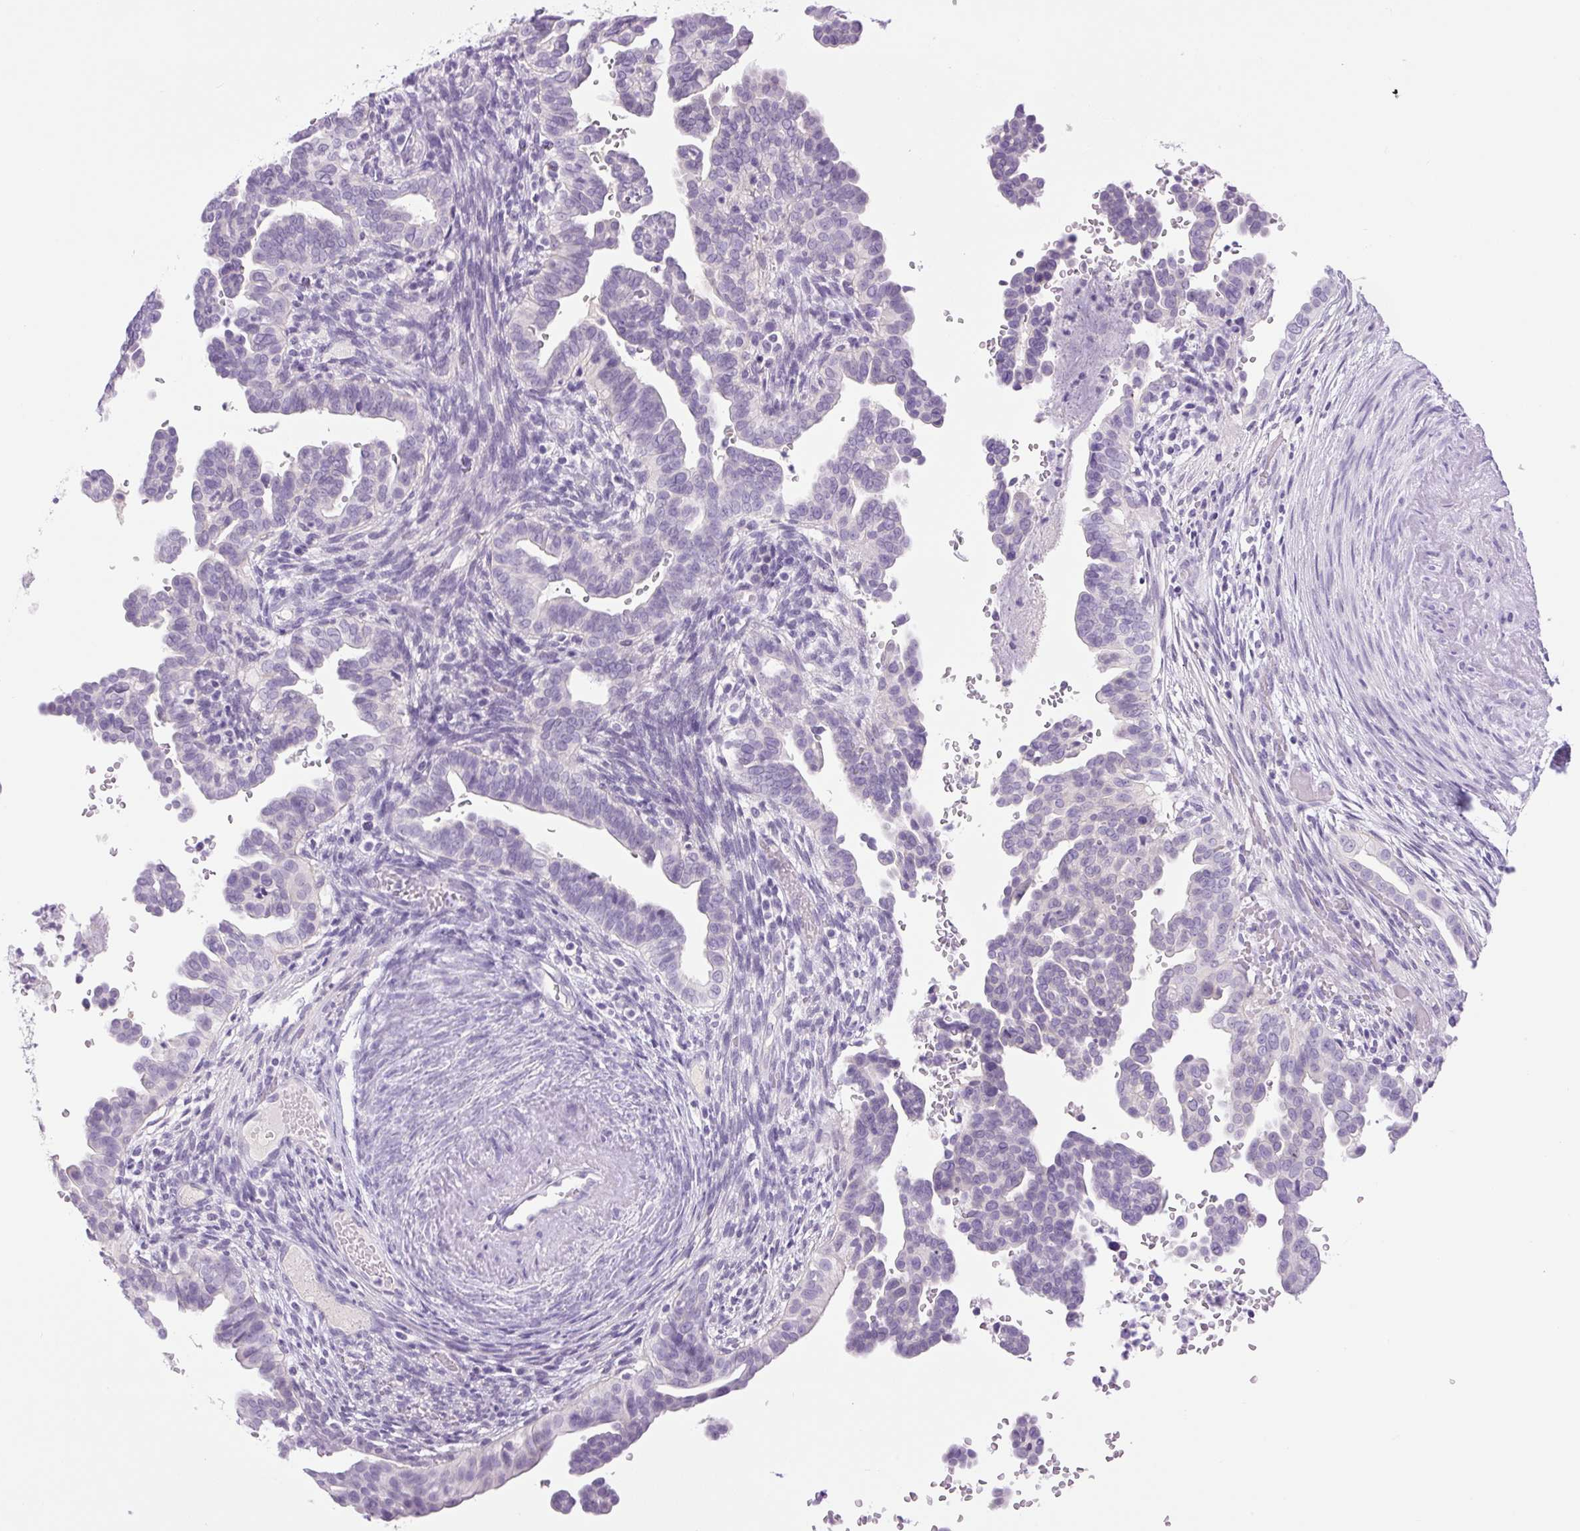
{"staining": {"intensity": "negative", "quantity": "none", "location": "none"}, "tissue": "cervical cancer", "cell_type": "Tumor cells", "image_type": "cancer", "snomed": [{"axis": "morphology", "description": "Adenocarcinoma, NOS"}, {"axis": "morphology", "description": "Adenocarcinoma, Low grade"}, {"axis": "topography", "description": "Cervix"}], "caption": "A high-resolution micrograph shows immunohistochemistry (IHC) staining of cervical cancer, which demonstrates no significant positivity in tumor cells.", "gene": "COL9A2", "patient": {"sex": "female", "age": 35}}